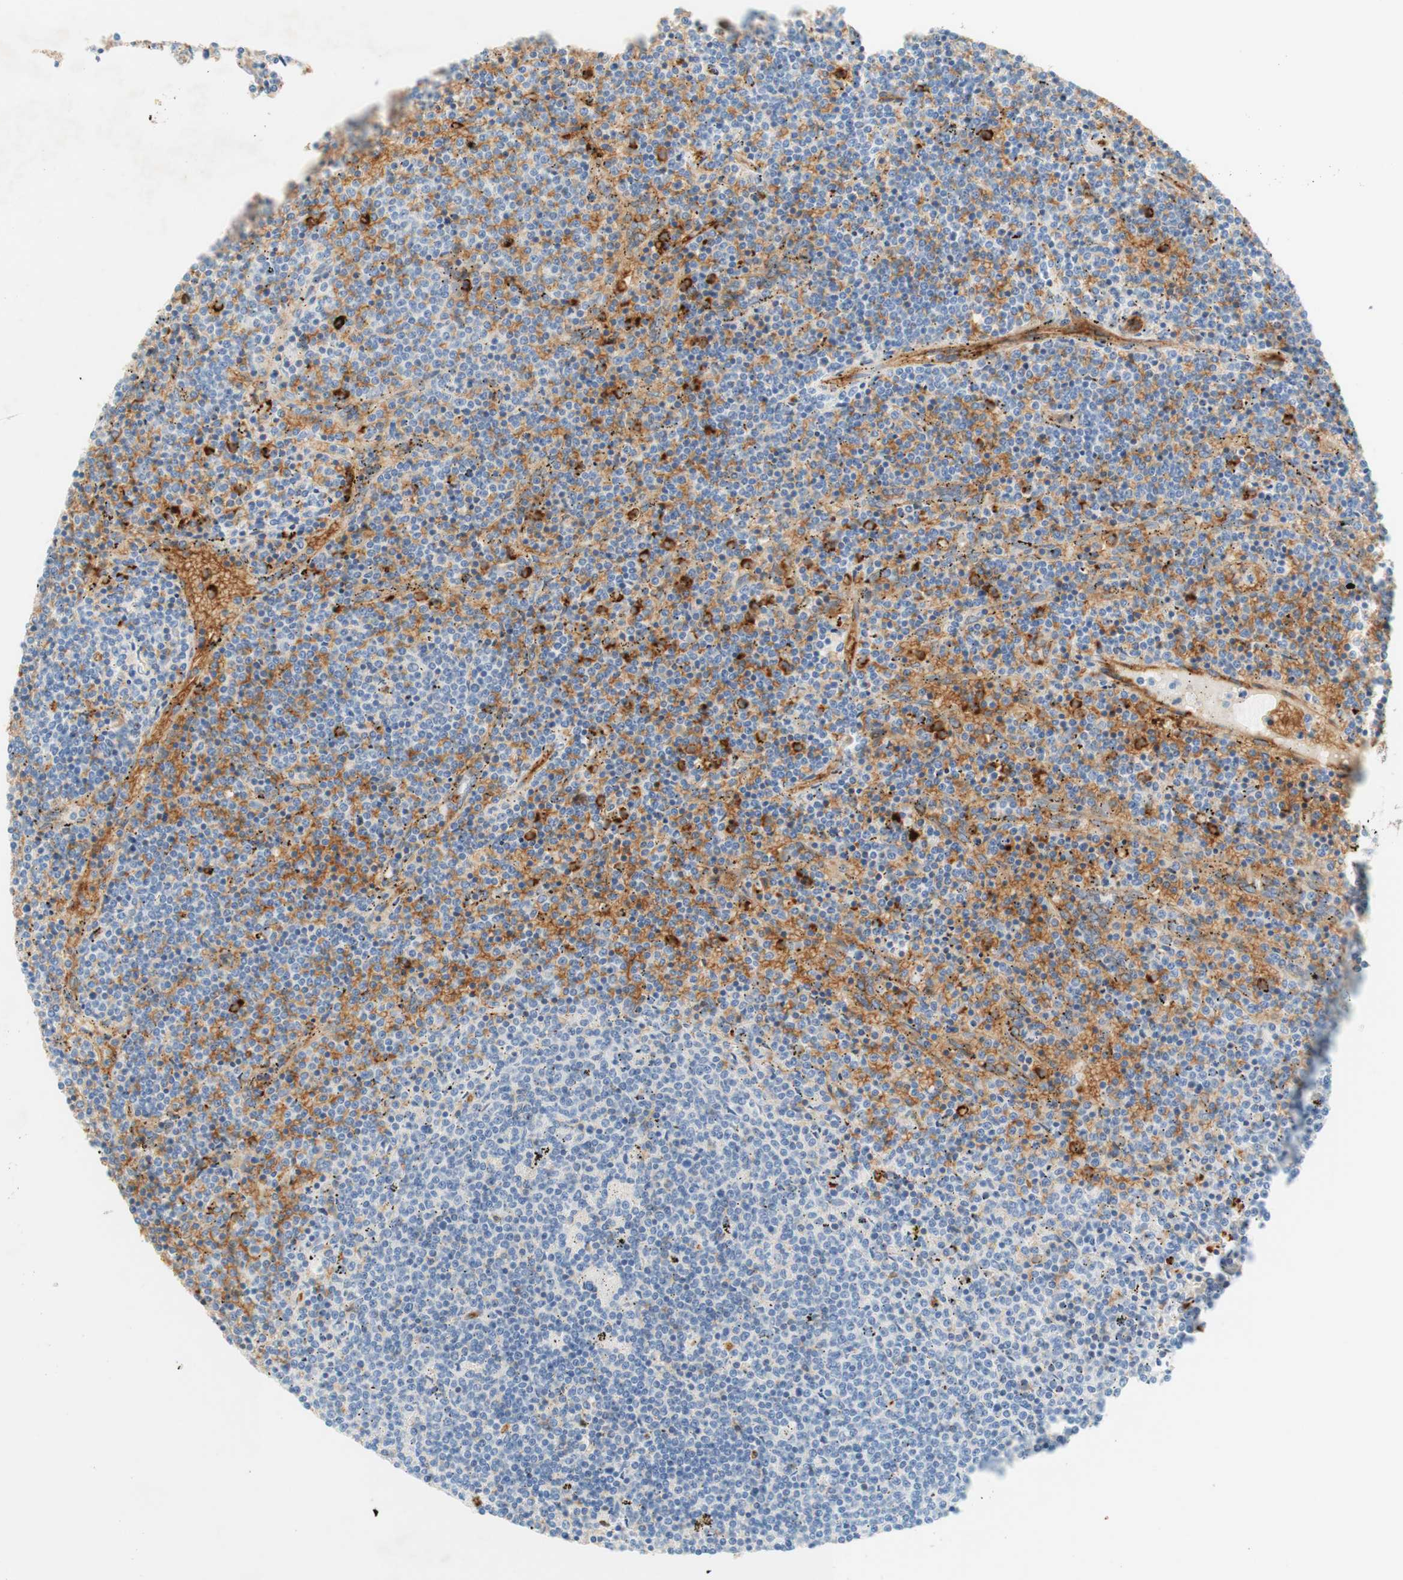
{"staining": {"intensity": "moderate", "quantity": "<25%", "location": "cytoplasmic/membranous"}, "tissue": "lymphoma", "cell_type": "Tumor cells", "image_type": "cancer", "snomed": [{"axis": "morphology", "description": "Malignant lymphoma, non-Hodgkin's type, Low grade"}, {"axis": "topography", "description": "Spleen"}], "caption": "Protein analysis of low-grade malignant lymphoma, non-Hodgkin's type tissue exhibits moderate cytoplasmic/membranous expression in about <25% of tumor cells.", "gene": "STOM", "patient": {"sex": "female", "age": 50}}